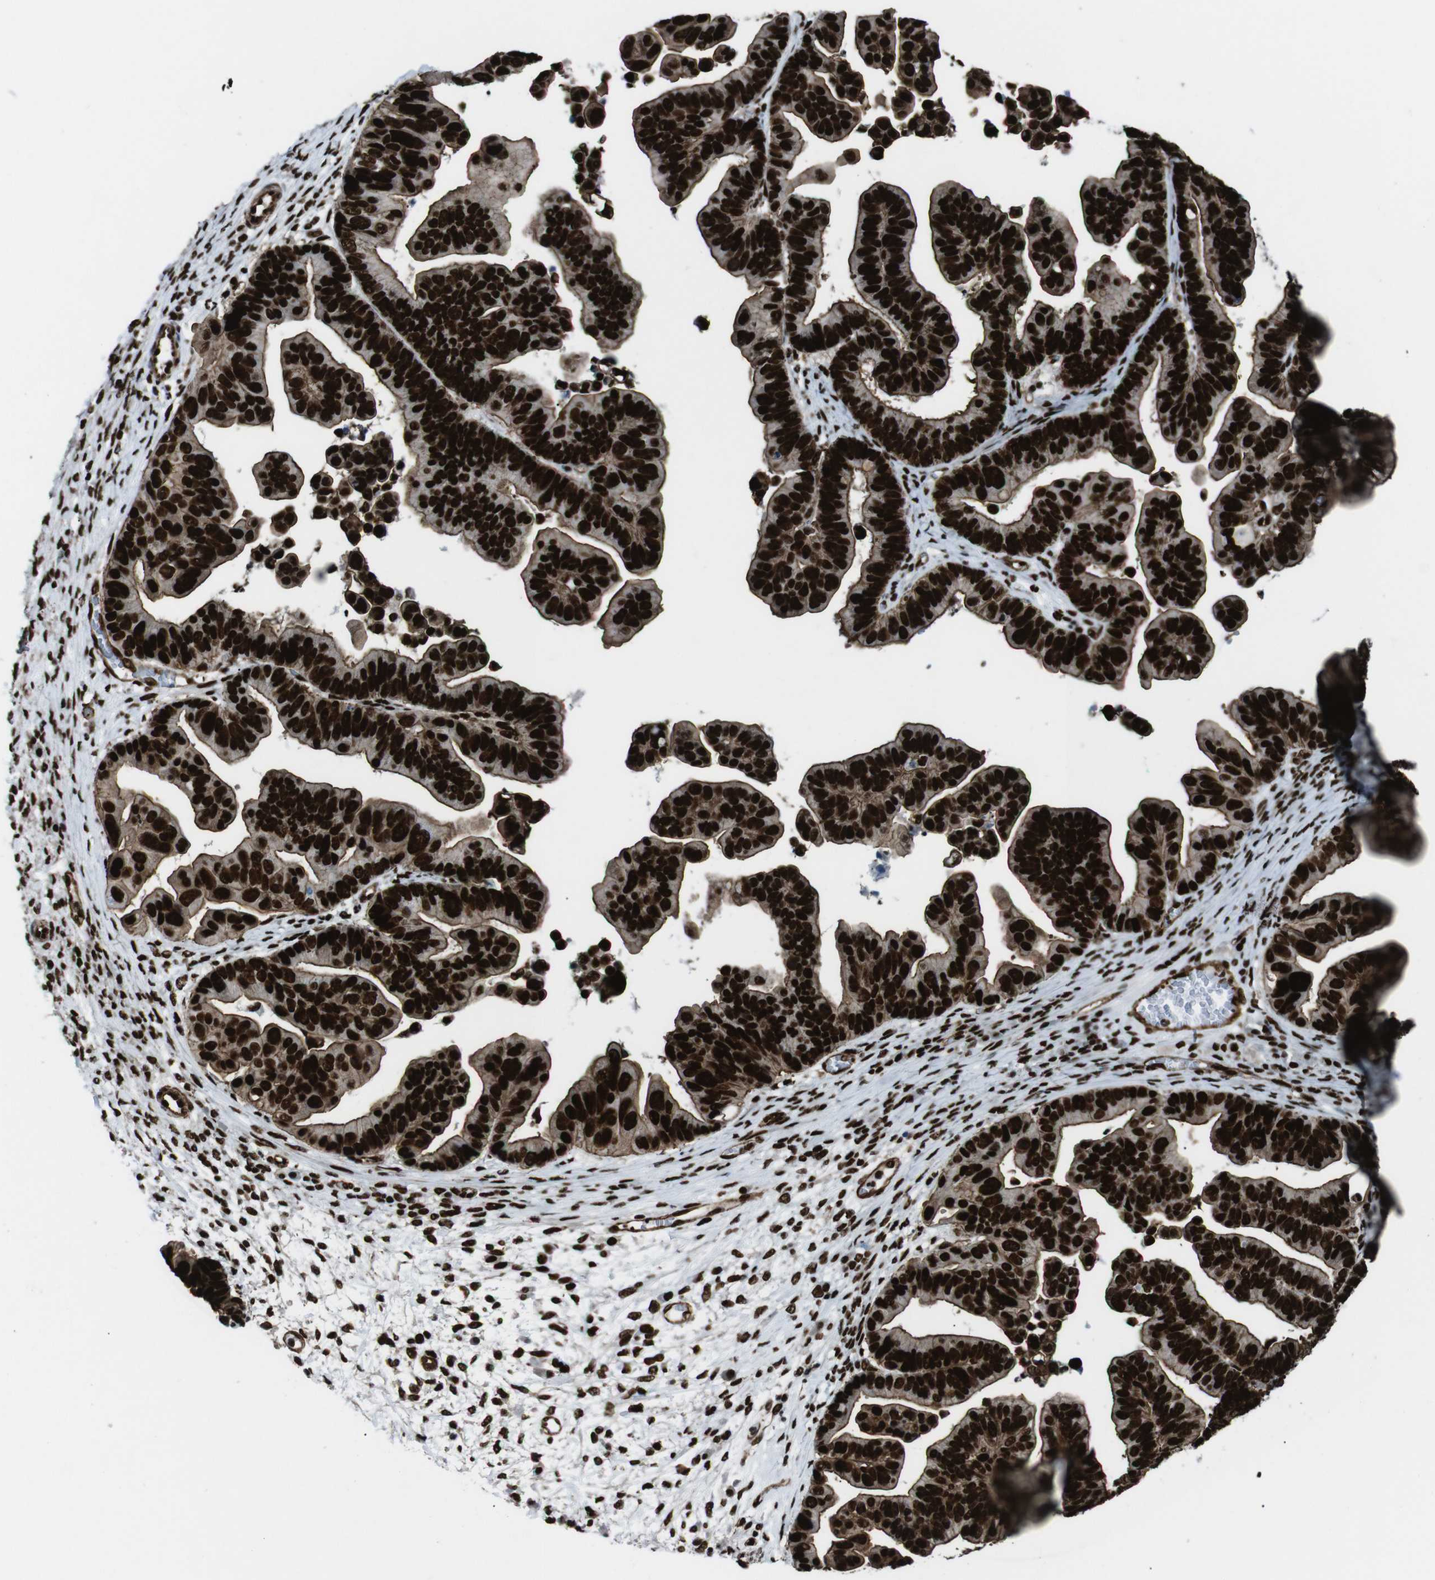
{"staining": {"intensity": "strong", "quantity": ">75%", "location": "cytoplasmic/membranous,nuclear"}, "tissue": "ovarian cancer", "cell_type": "Tumor cells", "image_type": "cancer", "snomed": [{"axis": "morphology", "description": "Cystadenocarcinoma, serous, NOS"}, {"axis": "topography", "description": "Ovary"}], "caption": "A histopathology image of human ovarian serous cystadenocarcinoma stained for a protein exhibits strong cytoplasmic/membranous and nuclear brown staining in tumor cells.", "gene": "HNRNPU", "patient": {"sex": "female", "age": 56}}